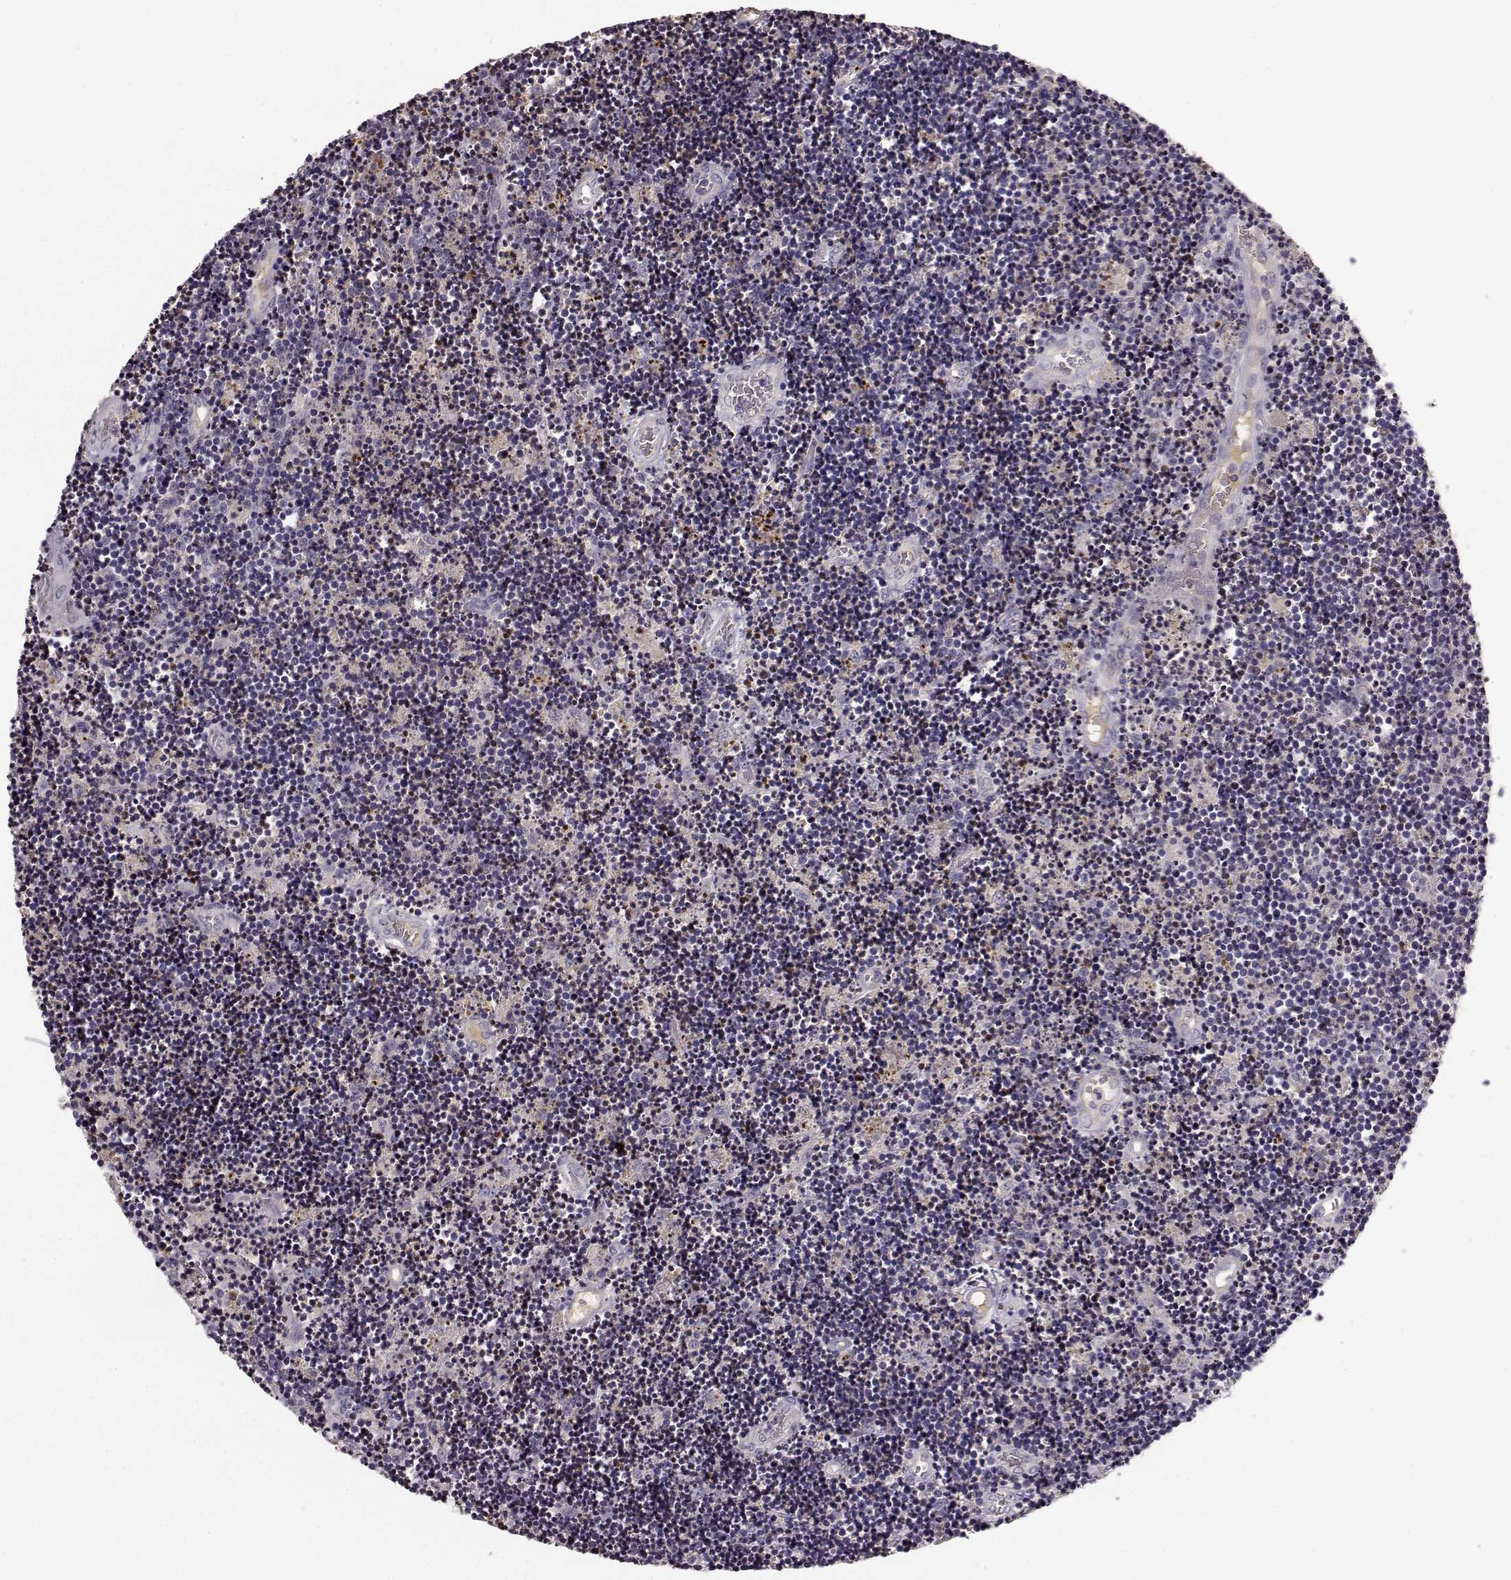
{"staining": {"intensity": "negative", "quantity": "none", "location": "none"}, "tissue": "lymphoma", "cell_type": "Tumor cells", "image_type": "cancer", "snomed": [{"axis": "morphology", "description": "Malignant lymphoma, non-Hodgkin's type, Low grade"}, {"axis": "topography", "description": "Brain"}], "caption": "Immunohistochemistry (IHC) of human lymphoma shows no expression in tumor cells.", "gene": "YJEFN3", "patient": {"sex": "female", "age": 66}}